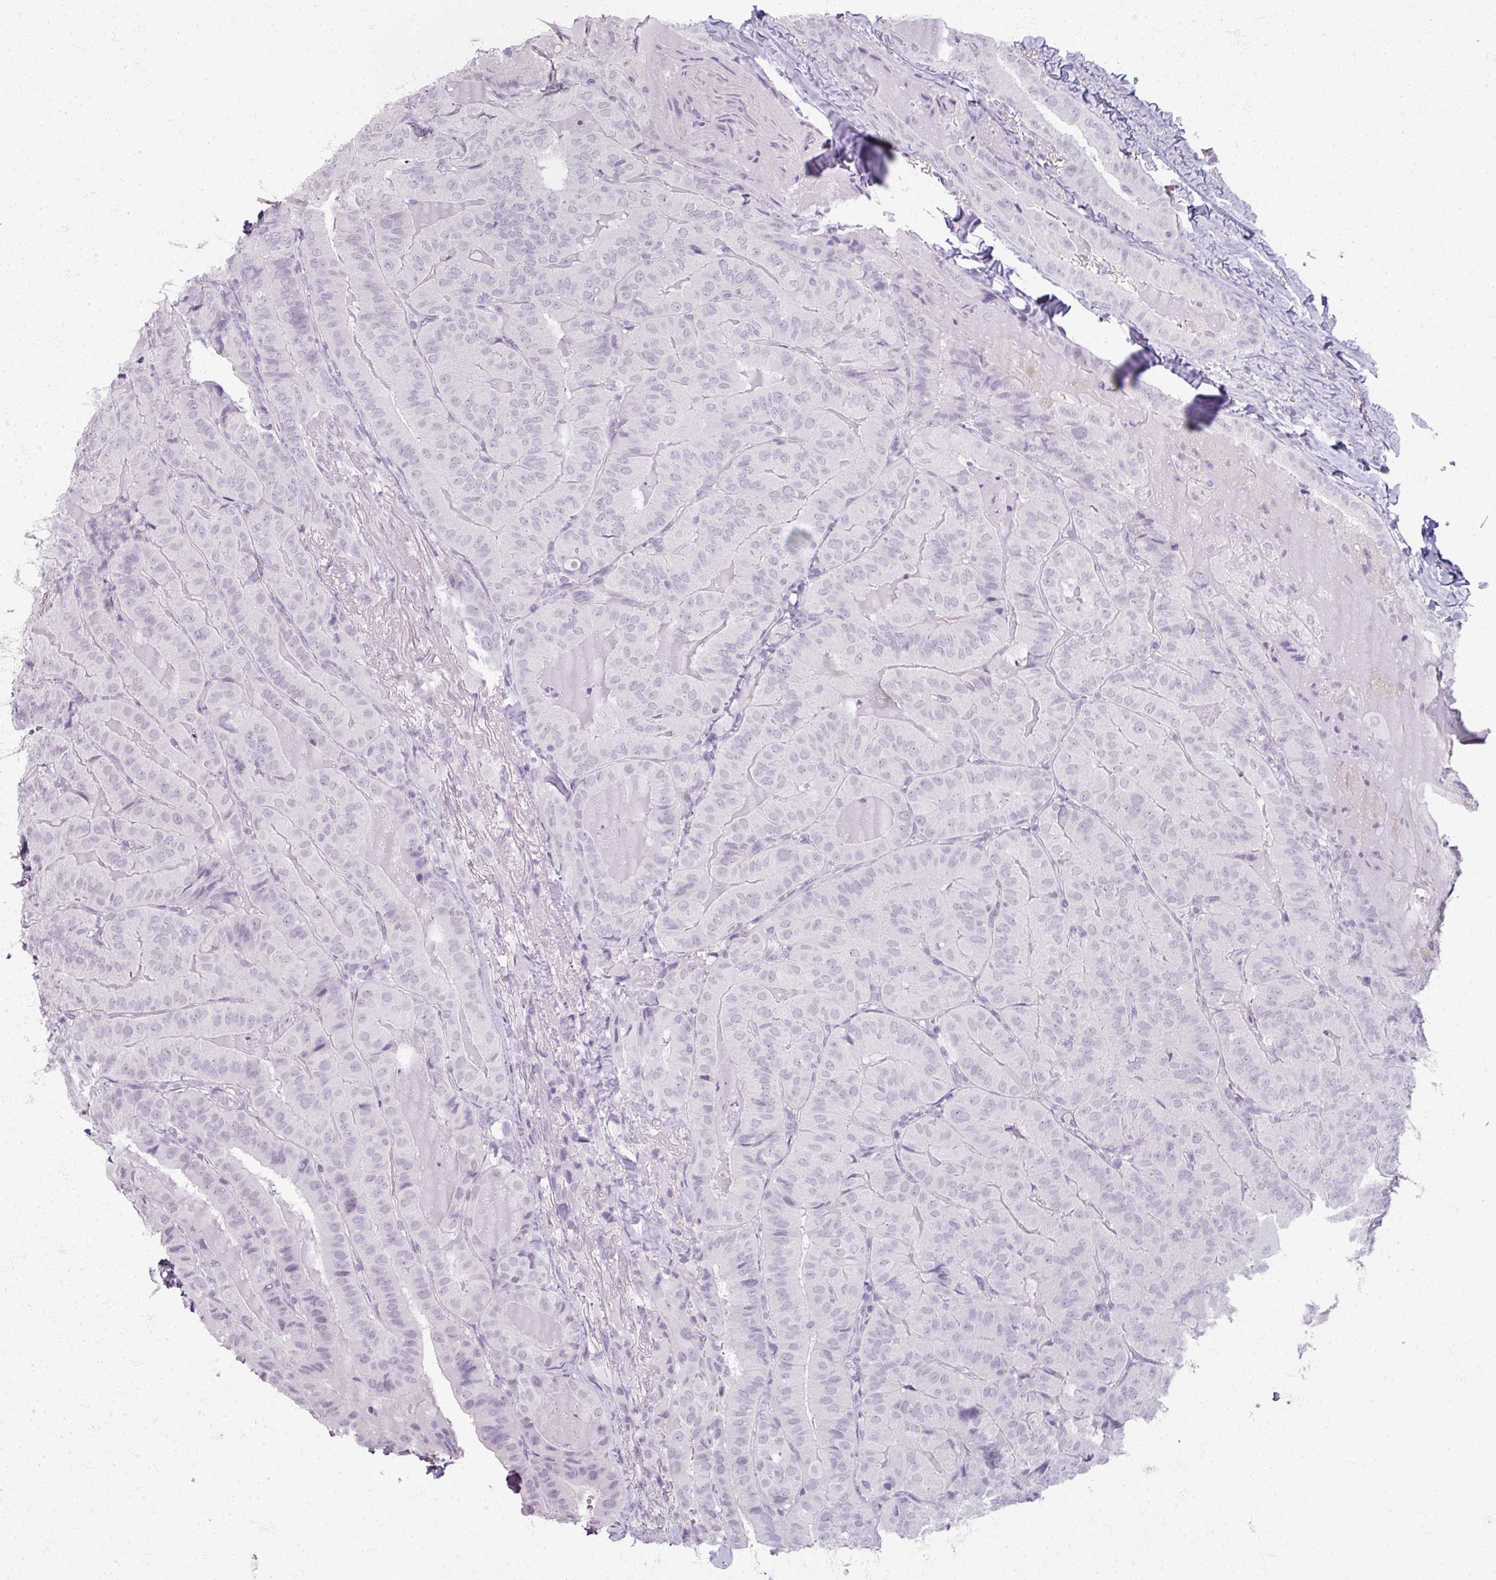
{"staining": {"intensity": "negative", "quantity": "none", "location": "none"}, "tissue": "thyroid cancer", "cell_type": "Tumor cells", "image_type": "cancer", "snomed": [{"axis": "morphology", "description": "Papillary adenocarcinoma, NOS"}, {"axis": "topography", "description": "Thyroid gland"}], "caption": "Tumor cells show no significant staining in papillary adenocarcinoma (thyroid).", "gene": "RFPL2", "patient": {"sex": "female", "age": 68}}